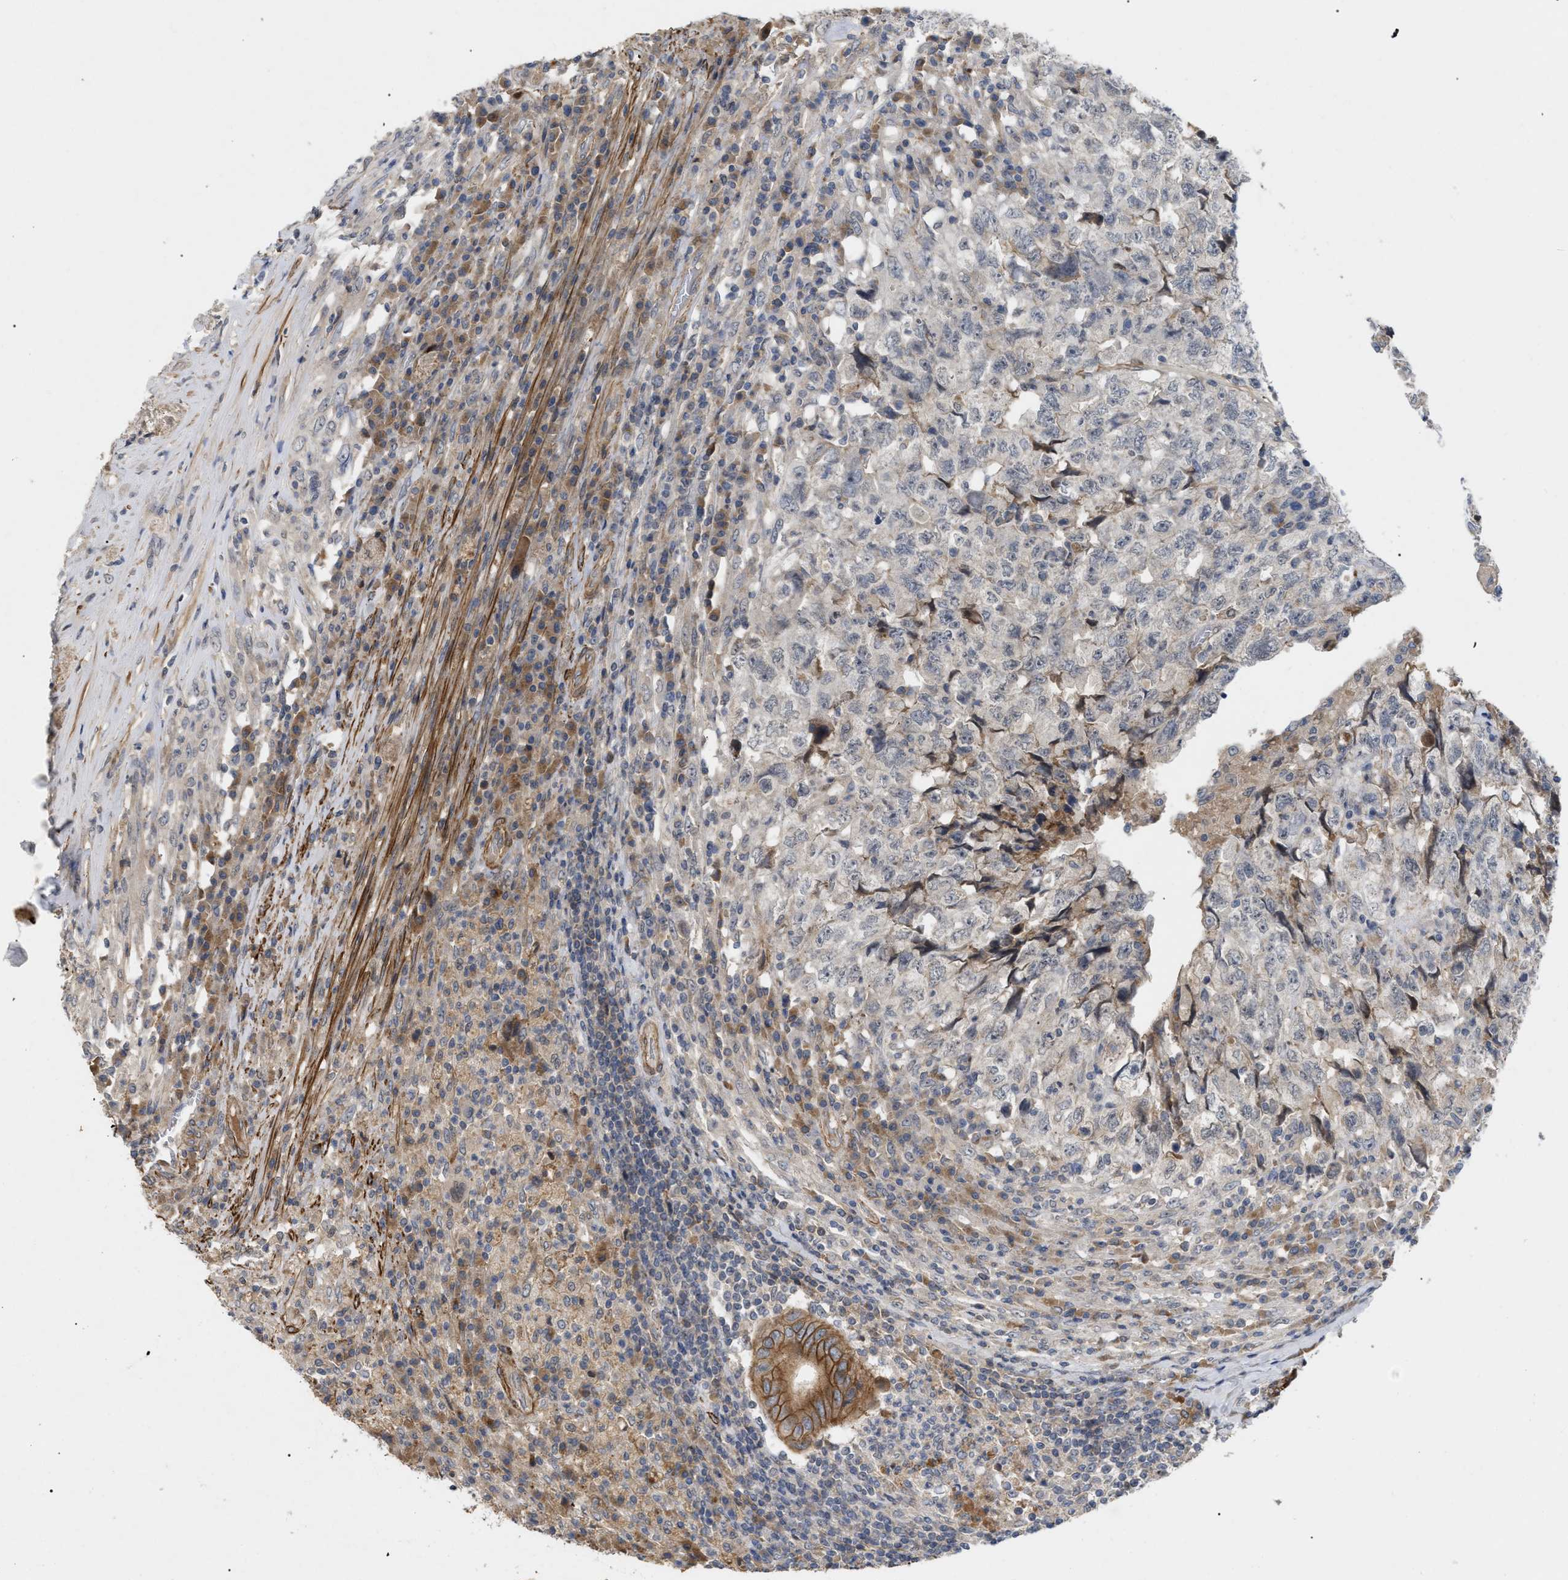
{"staining": {"intensity": "negative", "quantity": "none", "location": "none"}, "tissue": "testis cancer", "cell_type": "Tumor cells", "image_type": "cancer", "snomed": [{"axis": "morphology", "description": "Necrosis, NOS"}, {"axis": "morphology", "description": "Carcinoma, Embryonal, NOS"}, {"axis": "topography", "description": "Testis"}], "caption": "IHC photomicrograph of testis cancer stained for a protein (brown), which shows no positivity in tumor cells.", "gene": "ST6GALNAC6", "patient": {"sex": "male", "age": 19}}